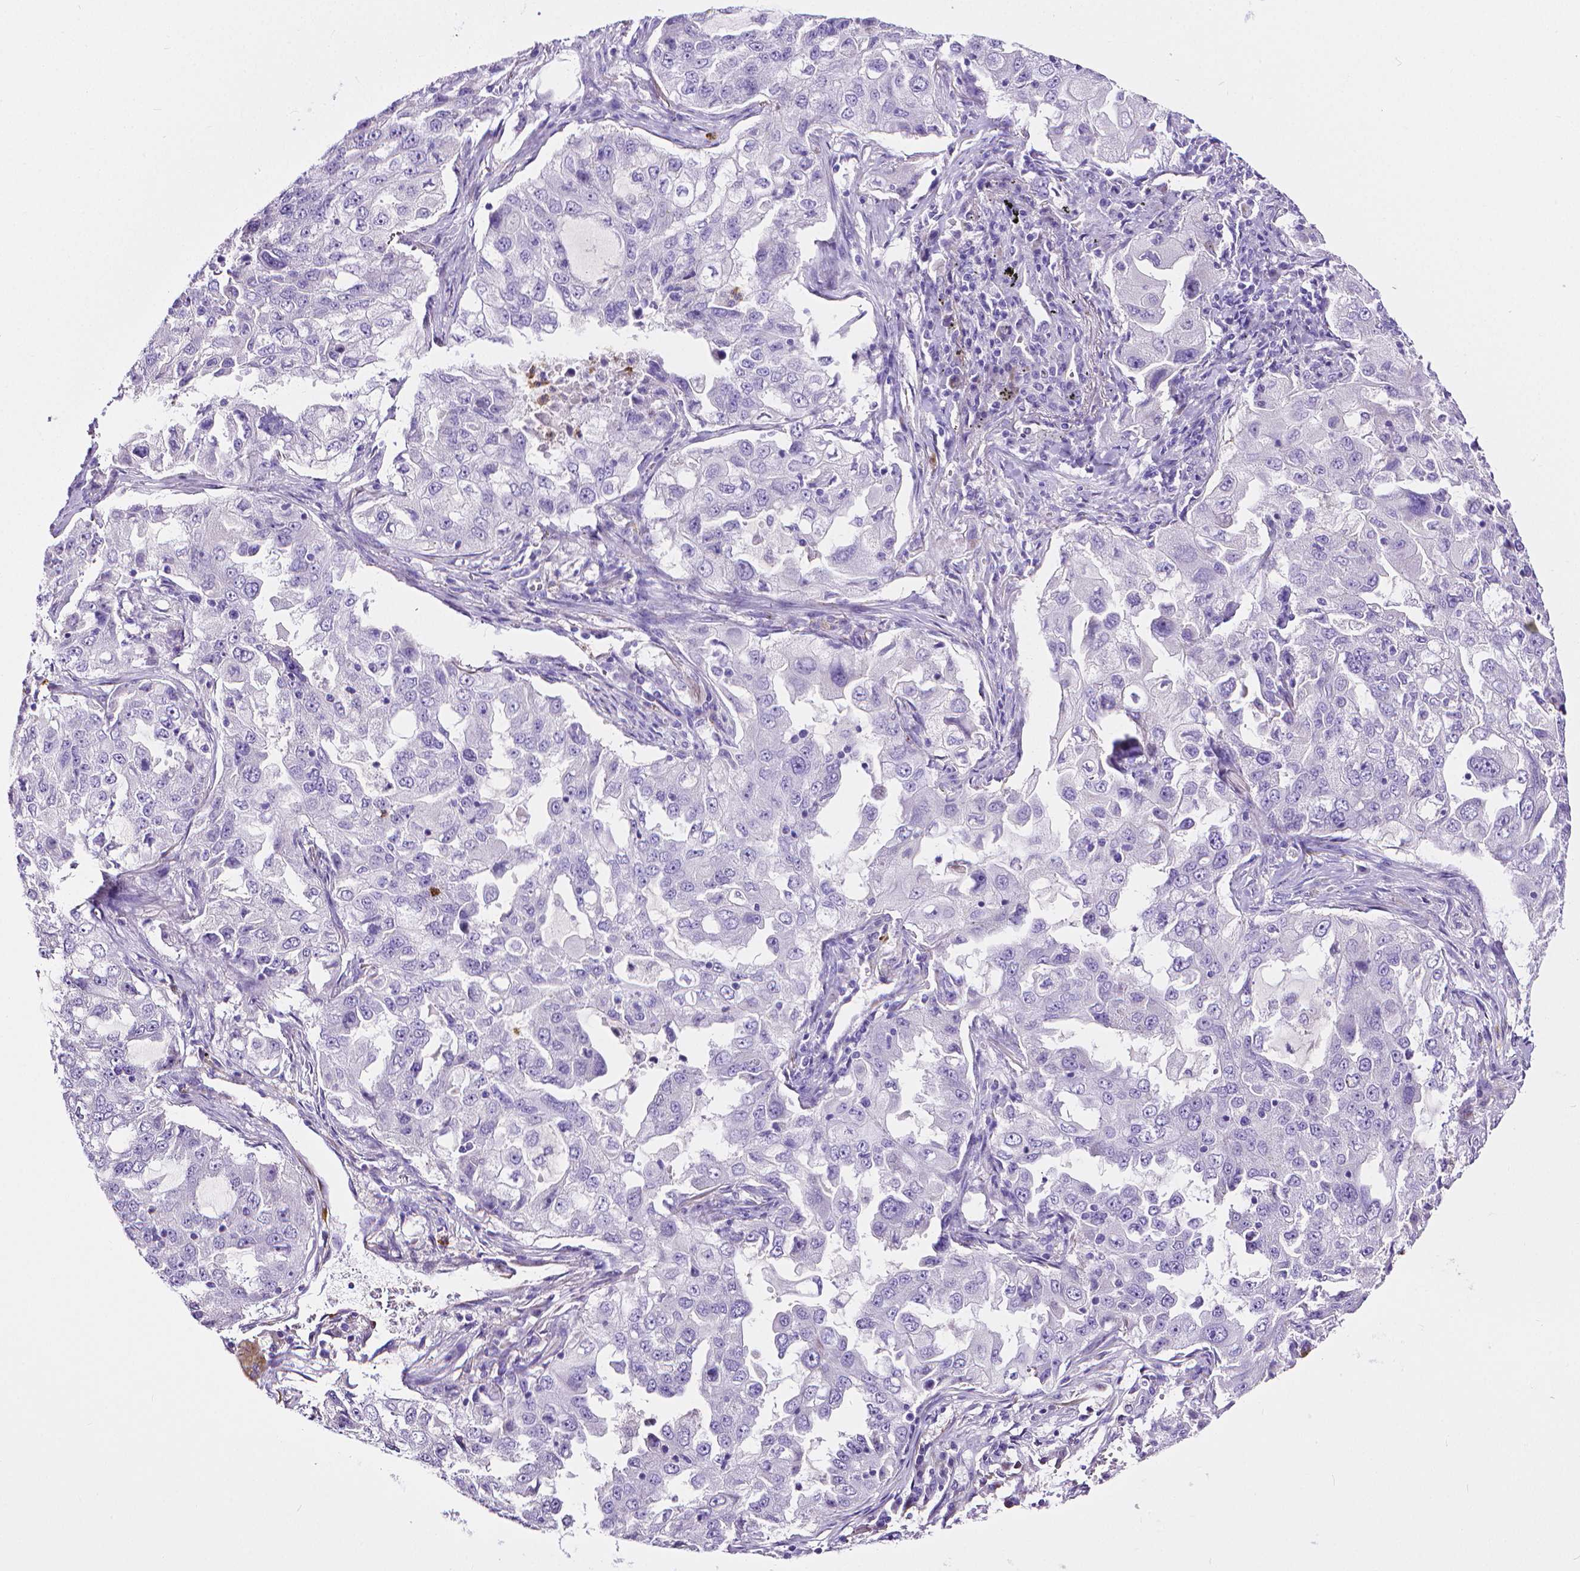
{"staining": {"intensity": "negative", "quantity": "none", "location": "none"}, "tissue": "lung cancer", "cell_type": "Tumor cells", "image_type": "cancer", "snomed": [{"axis": "morphology", "description": "Adenocarcinoma, NOS"}, {"axis": "topography", "description": "Lung"}], "caption": "A high-resolution photomicrograph shows immunohistochemistry (IHC) staining of lung cancer (adenocarcinoma), which shows no significant staining in tumor cells. (Stains: DAB (3,3'-diaminobenzidine) immunohistochemistry with hematoxylin counter stain, Microscopy: brightfield microscopy at high magnification).", "gene": "MMP9", "patient": {"sex": "female", "age": 61}}